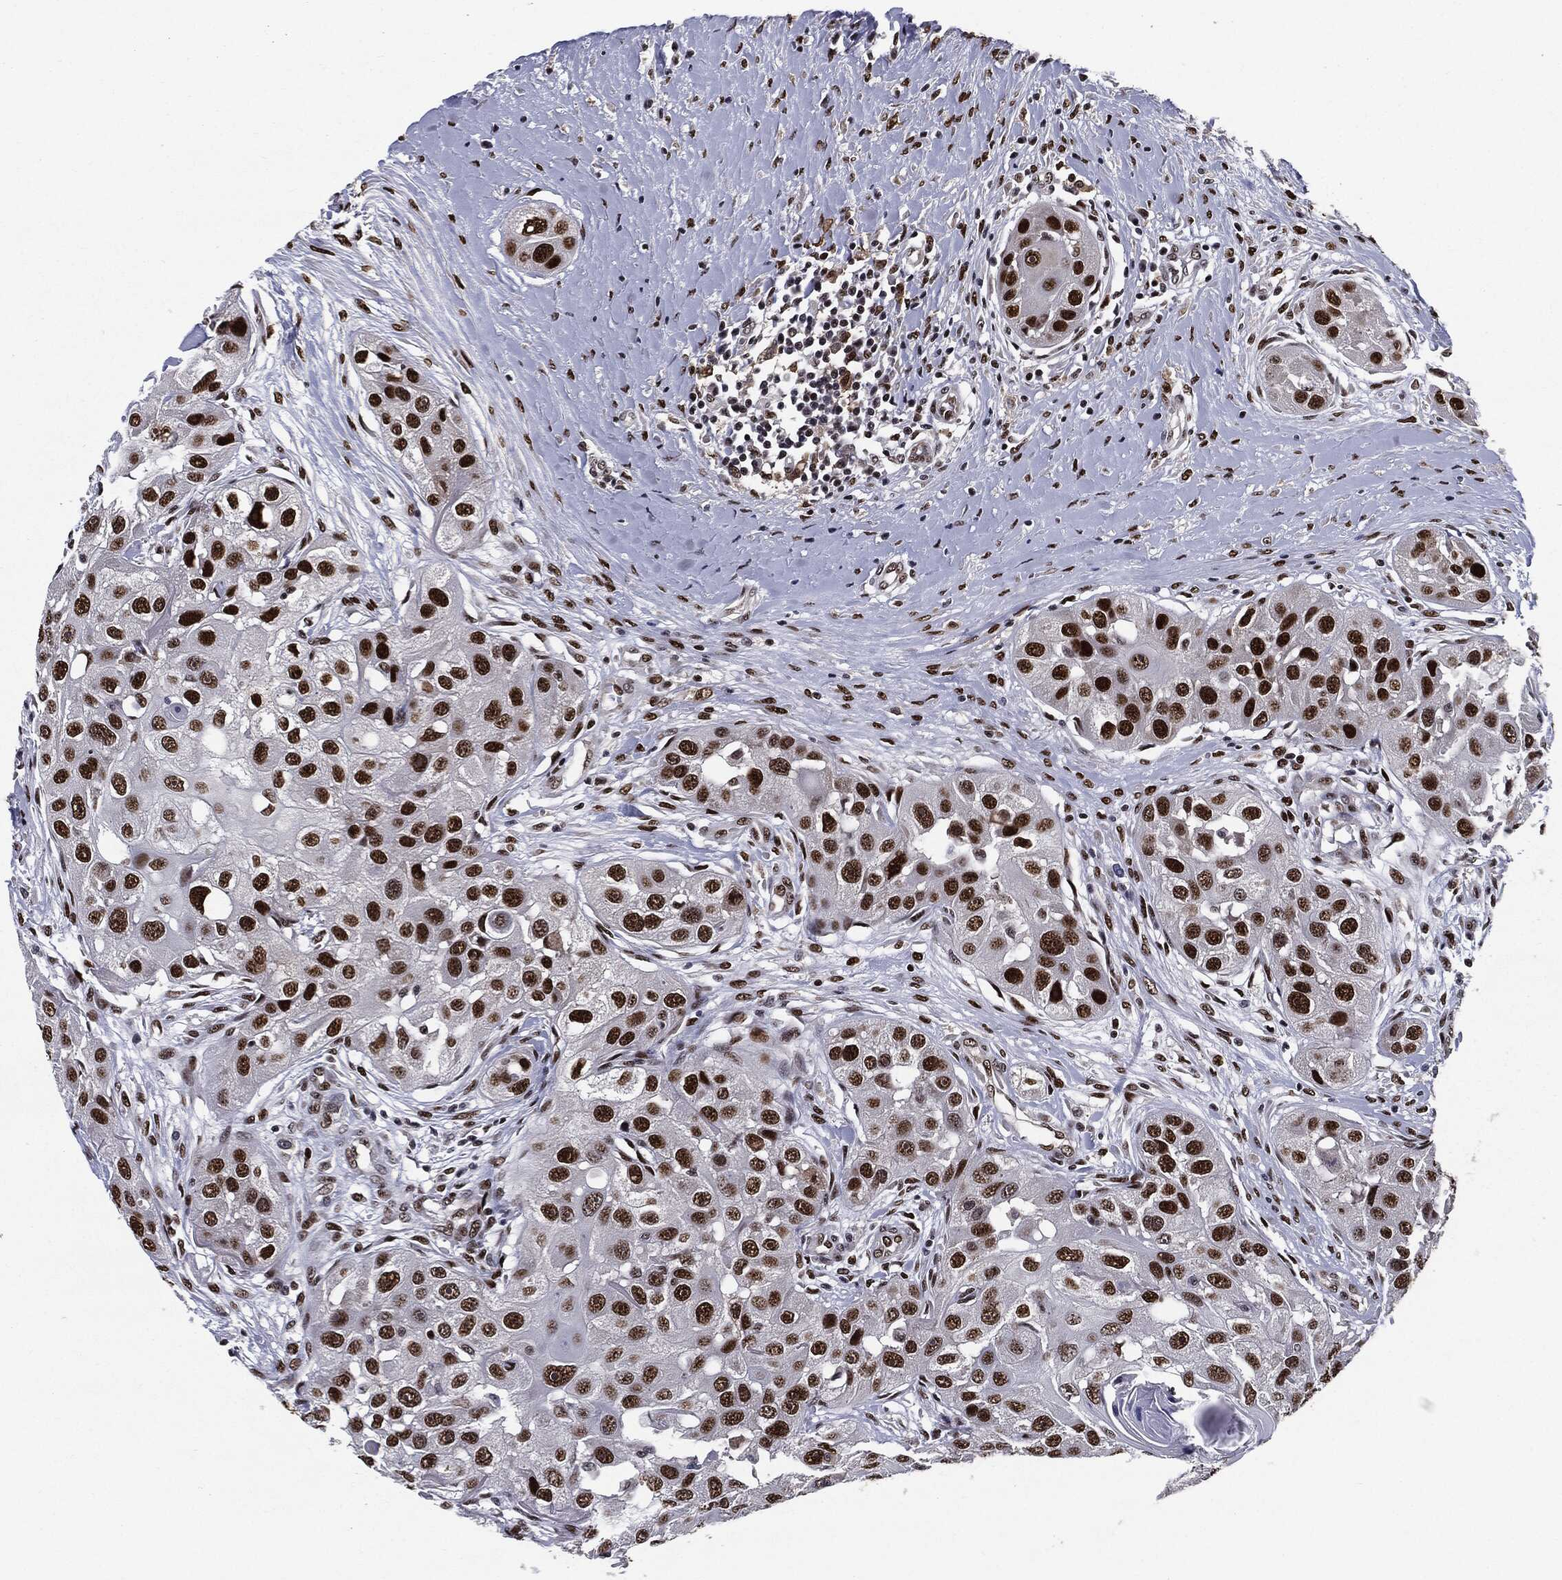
{"staining": {"intensity": "strong", "quantity": "25%-75%", "location": "nuclear"}, "tissue": "head and neck cancer", "cell_type": "Tumor cells", "image_type": "cancer", "snomed": [{"axis": "morphology", "description": "Normal tissue, NOS"}, {"axis": "morphology", "description": "Squamous cell carcinoma, NOS"}, {"axis": "topography", "description": "Skeletal muscle"}, {"axis": "topography", "description": "Head-Neck"}], "caption": "Human head and neck cancer stained with a brown dye demonstrates strong nuclear positive positivity in about 25%-75% of tumor cells.", "gene": "JUN", "patient": {"sex": "male", "age": 51}}